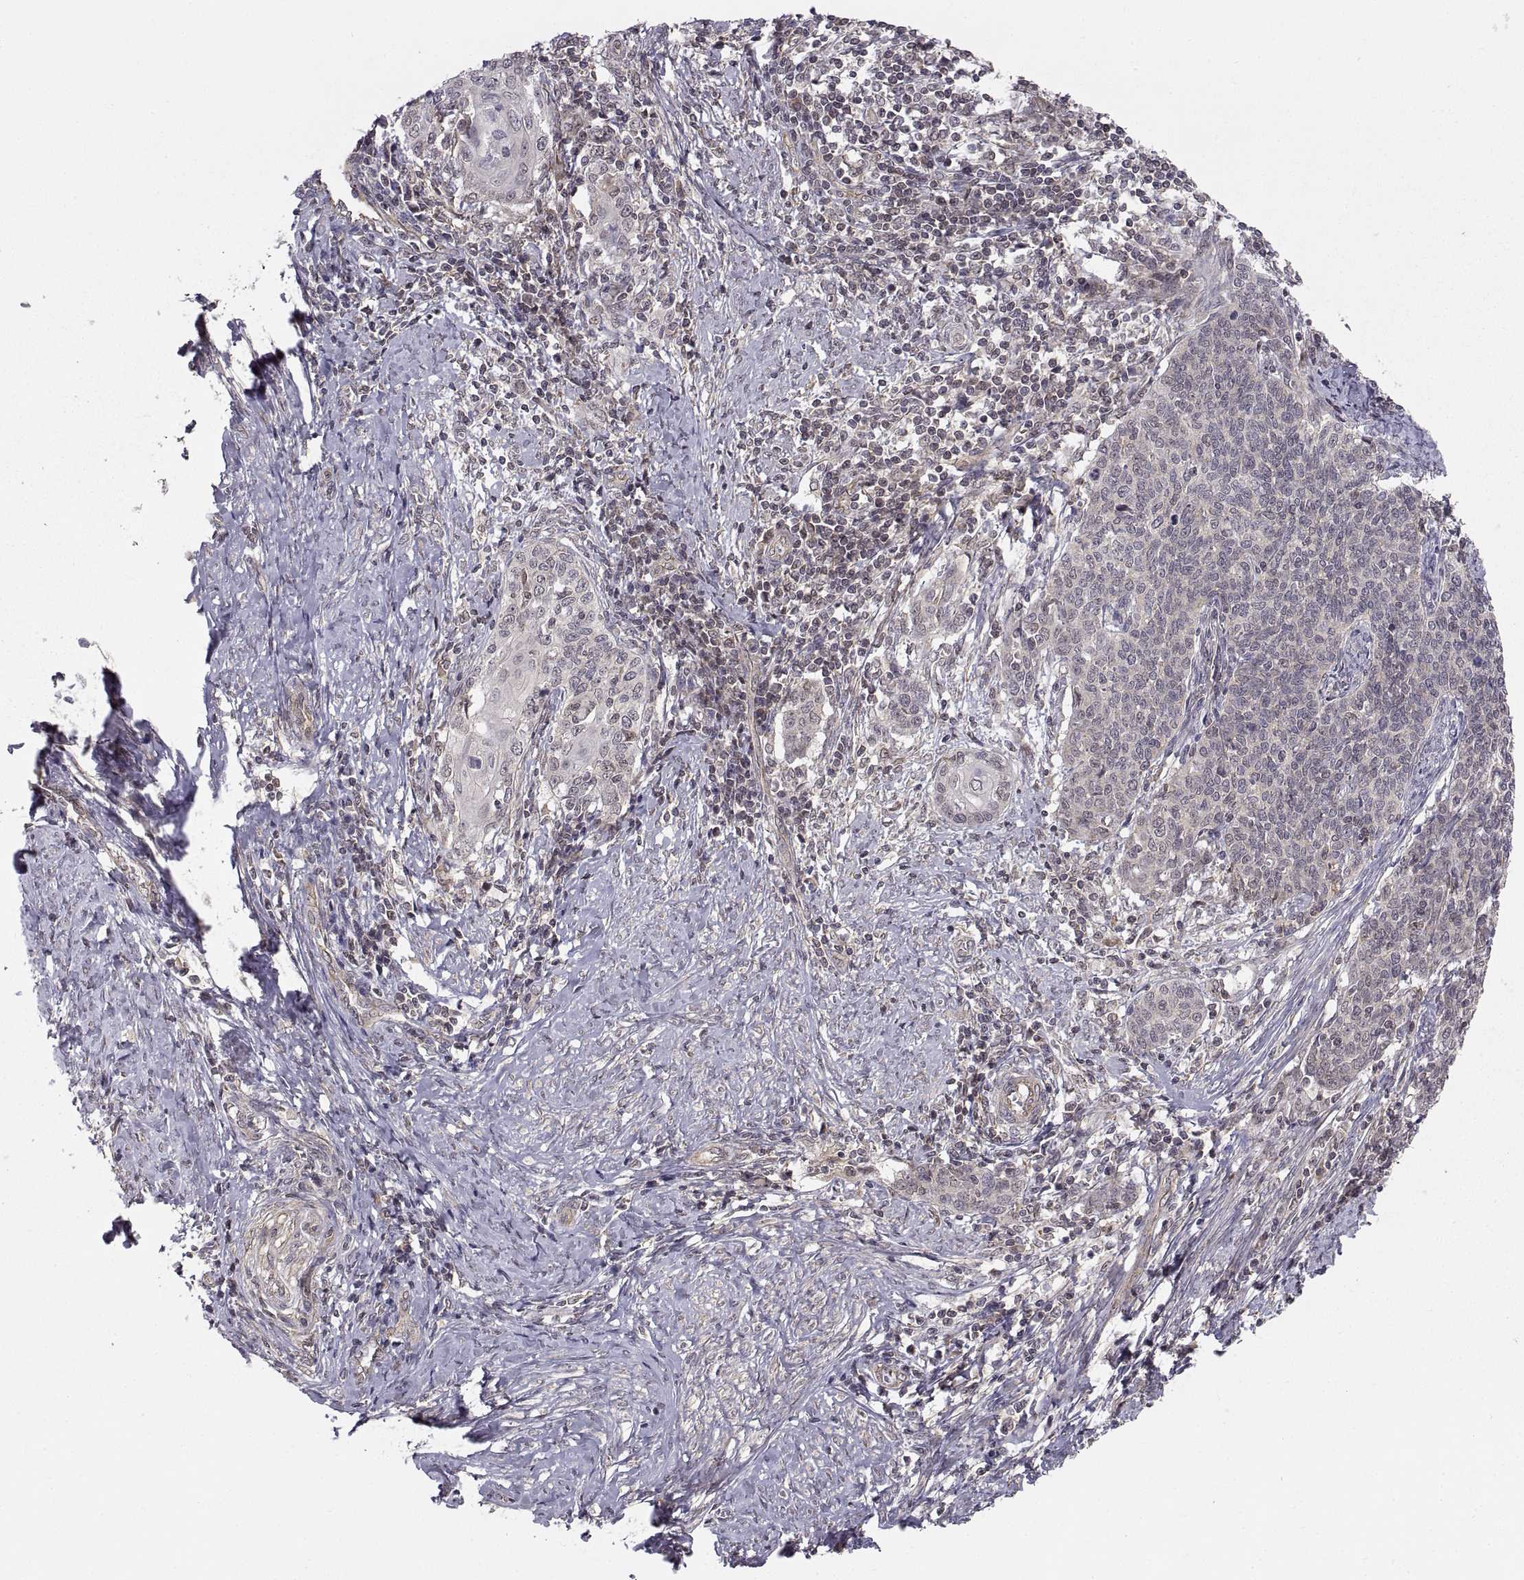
{"staining": {"intensity": "weak", "quantity": "<25%", "location": "cytoplasmic/membranous"}, "tissue": "cervical cancer", "cell_type": "Tumor cells", "image_type": "cancer", "snomed": [{"axis": "morphology", "description": "Squamous cell carcinoma, NOS"}, {"axis": "topography", "description": "Cervix"}], "caption": "Immunohistochemistry micrograph of cervical cancer stained for a protein (brown), which displays no staining in tumor cells.", "gene": "ABL2", "patient": {"sex": "female", "age": 39}}